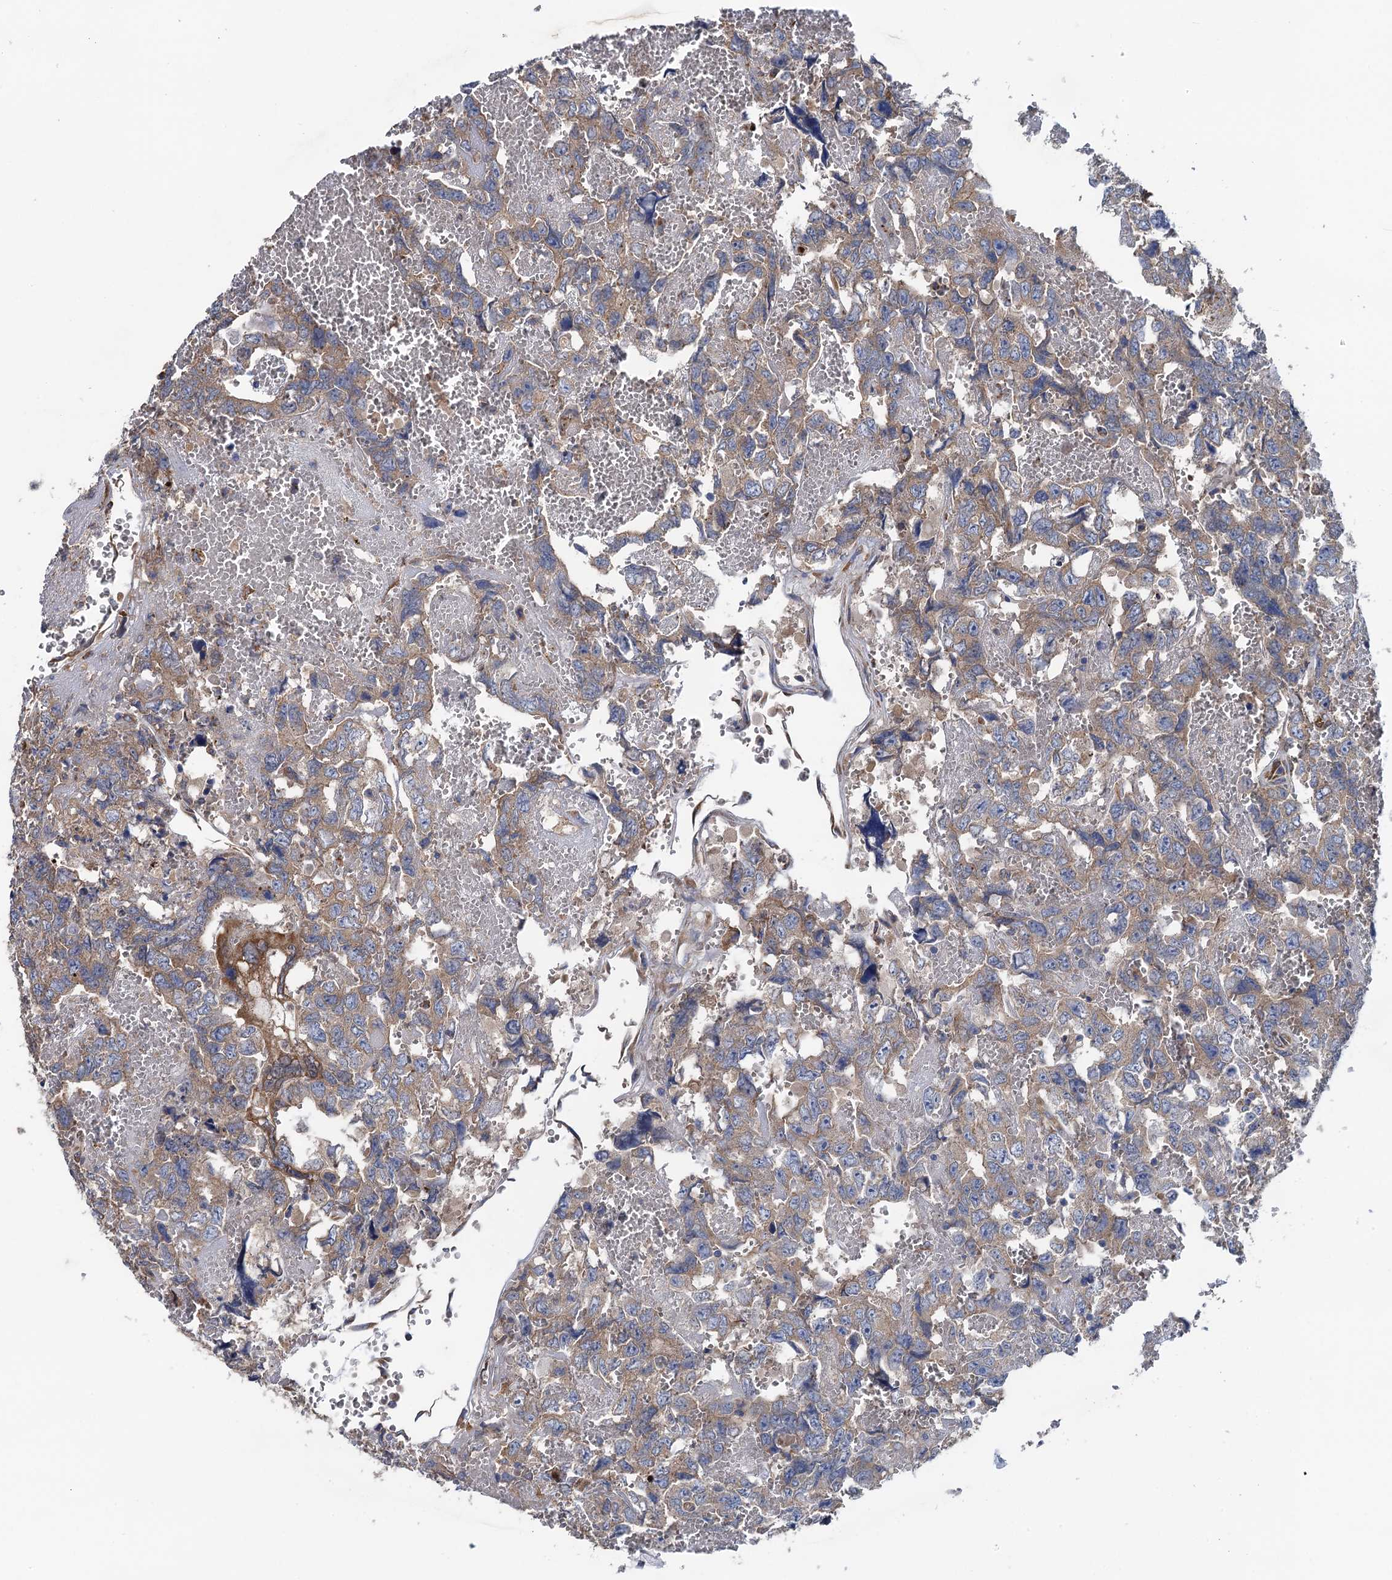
{"staining": {"intensity": "moderate", "quantity": "25%-75%", "location": "cytoplasmic/membranous"}, "tissue": "testis cancer", "cell_type": "Tumor cells", "image_type": "cancer", "snomed": [{"axis": "morphology", "description": "Carcinoma, Embryonal, NOS"}, {"axis": "topography", "description": "Testis"}], "caption": "This photomicrograph shows immunohistochemistry staining of testis embryonal carcinoma, with medium moderate cytoplasmic/membranous expression in approximately 25%-75% of tumor cells.", "gene": "ADCY9", "patient": {"sex": "male", "age": 45}}